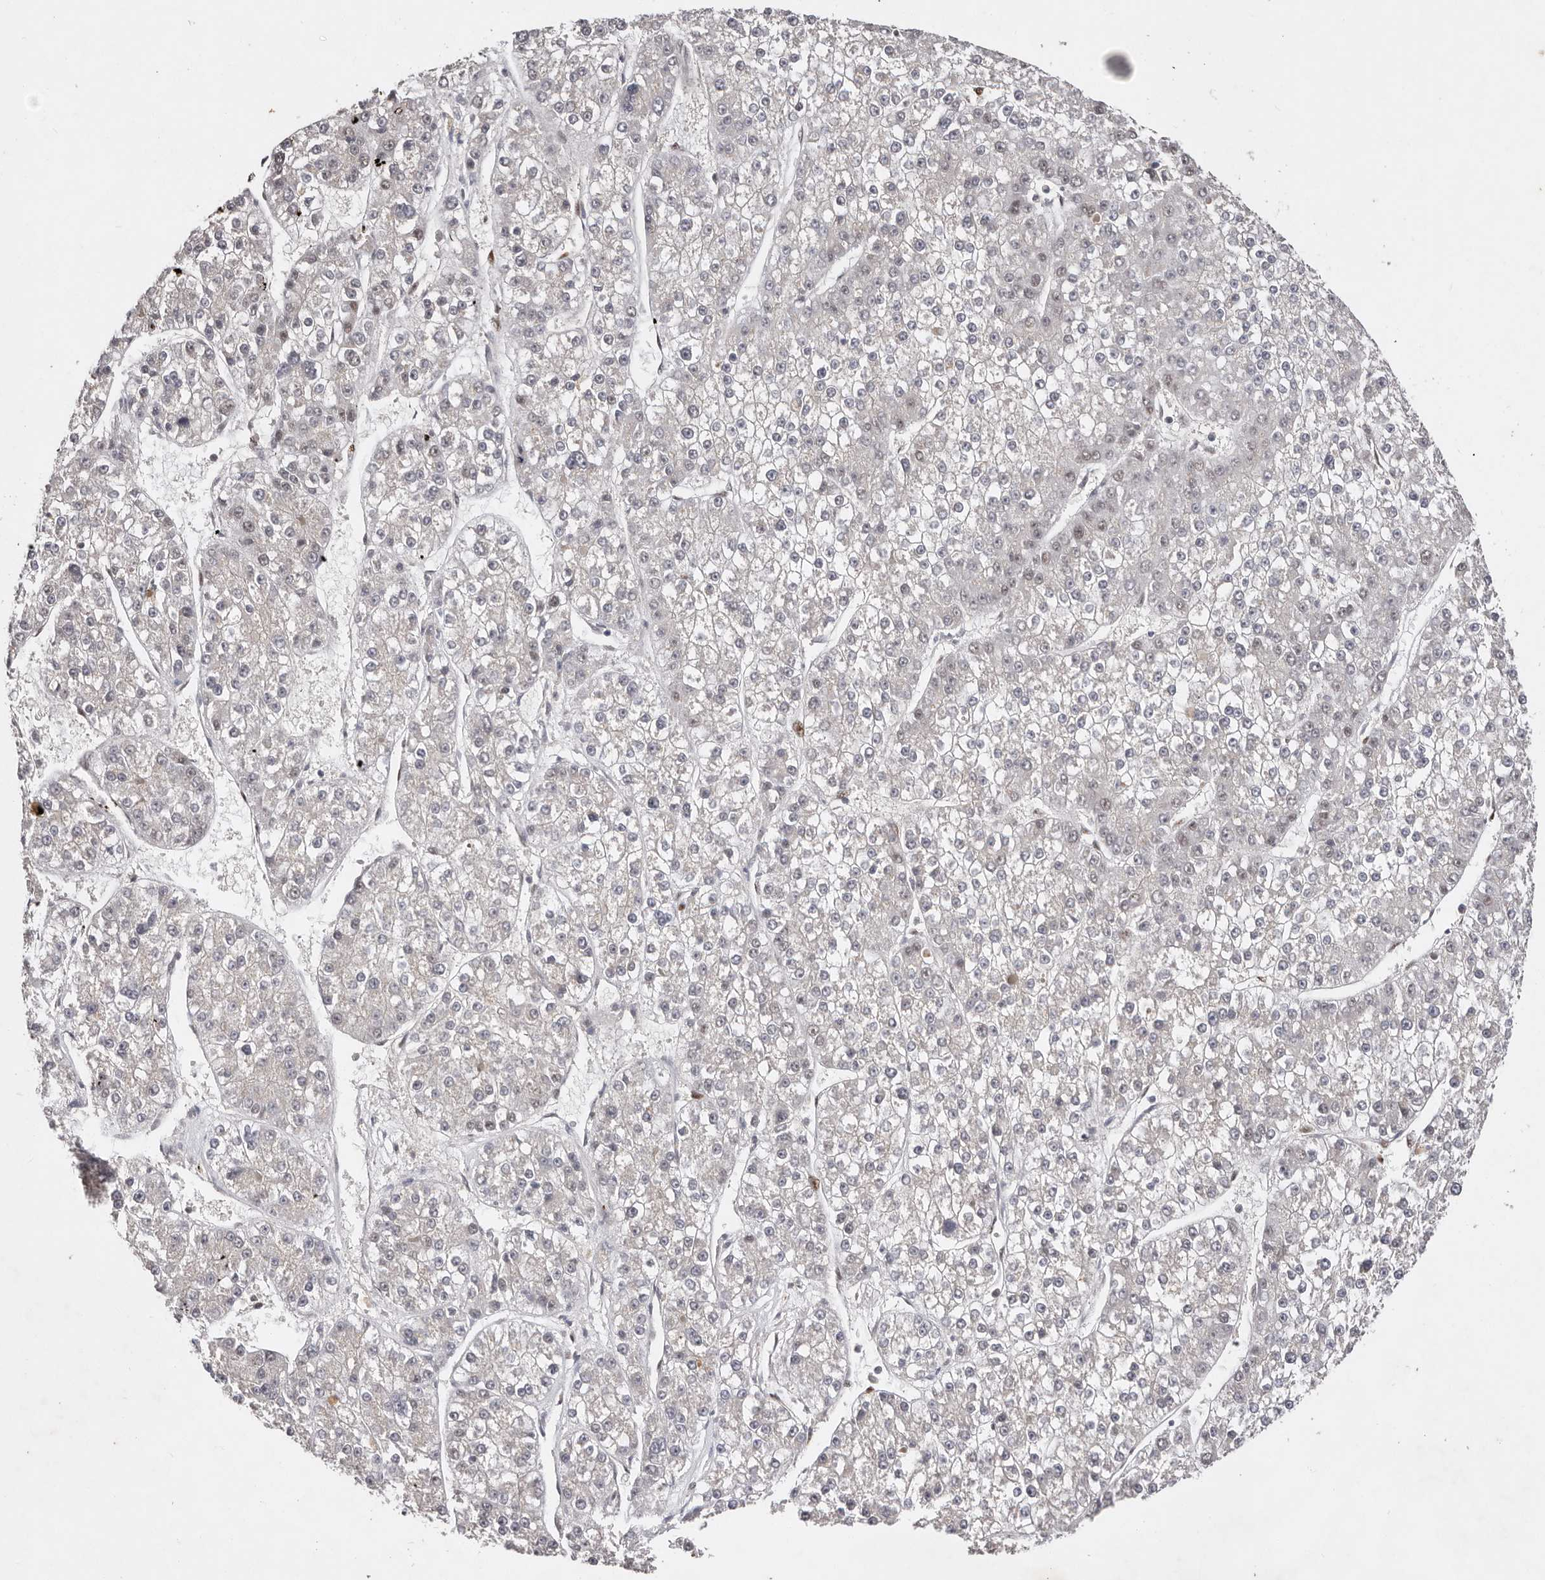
{"staining": {"intensity": "weak", "quantity": "<25%", "location": "nuclear"}, "tissue": "liver cancer", "cell_type": "Tumor cells", "image_type": "cancer", "snomed": [{"axis": "morphology", "description": "Carcinoma, Hepatocellular, NOS"}, {"axis": "topography", "description": "Liver"}], "caption": "Human liver cancer (hepatocellular carcinoma) stained for a protein using immunohistochemistry shows no staining in tumor cells.", "gene": "KLF7", "patient": {"sex": "female", "age": 73}}